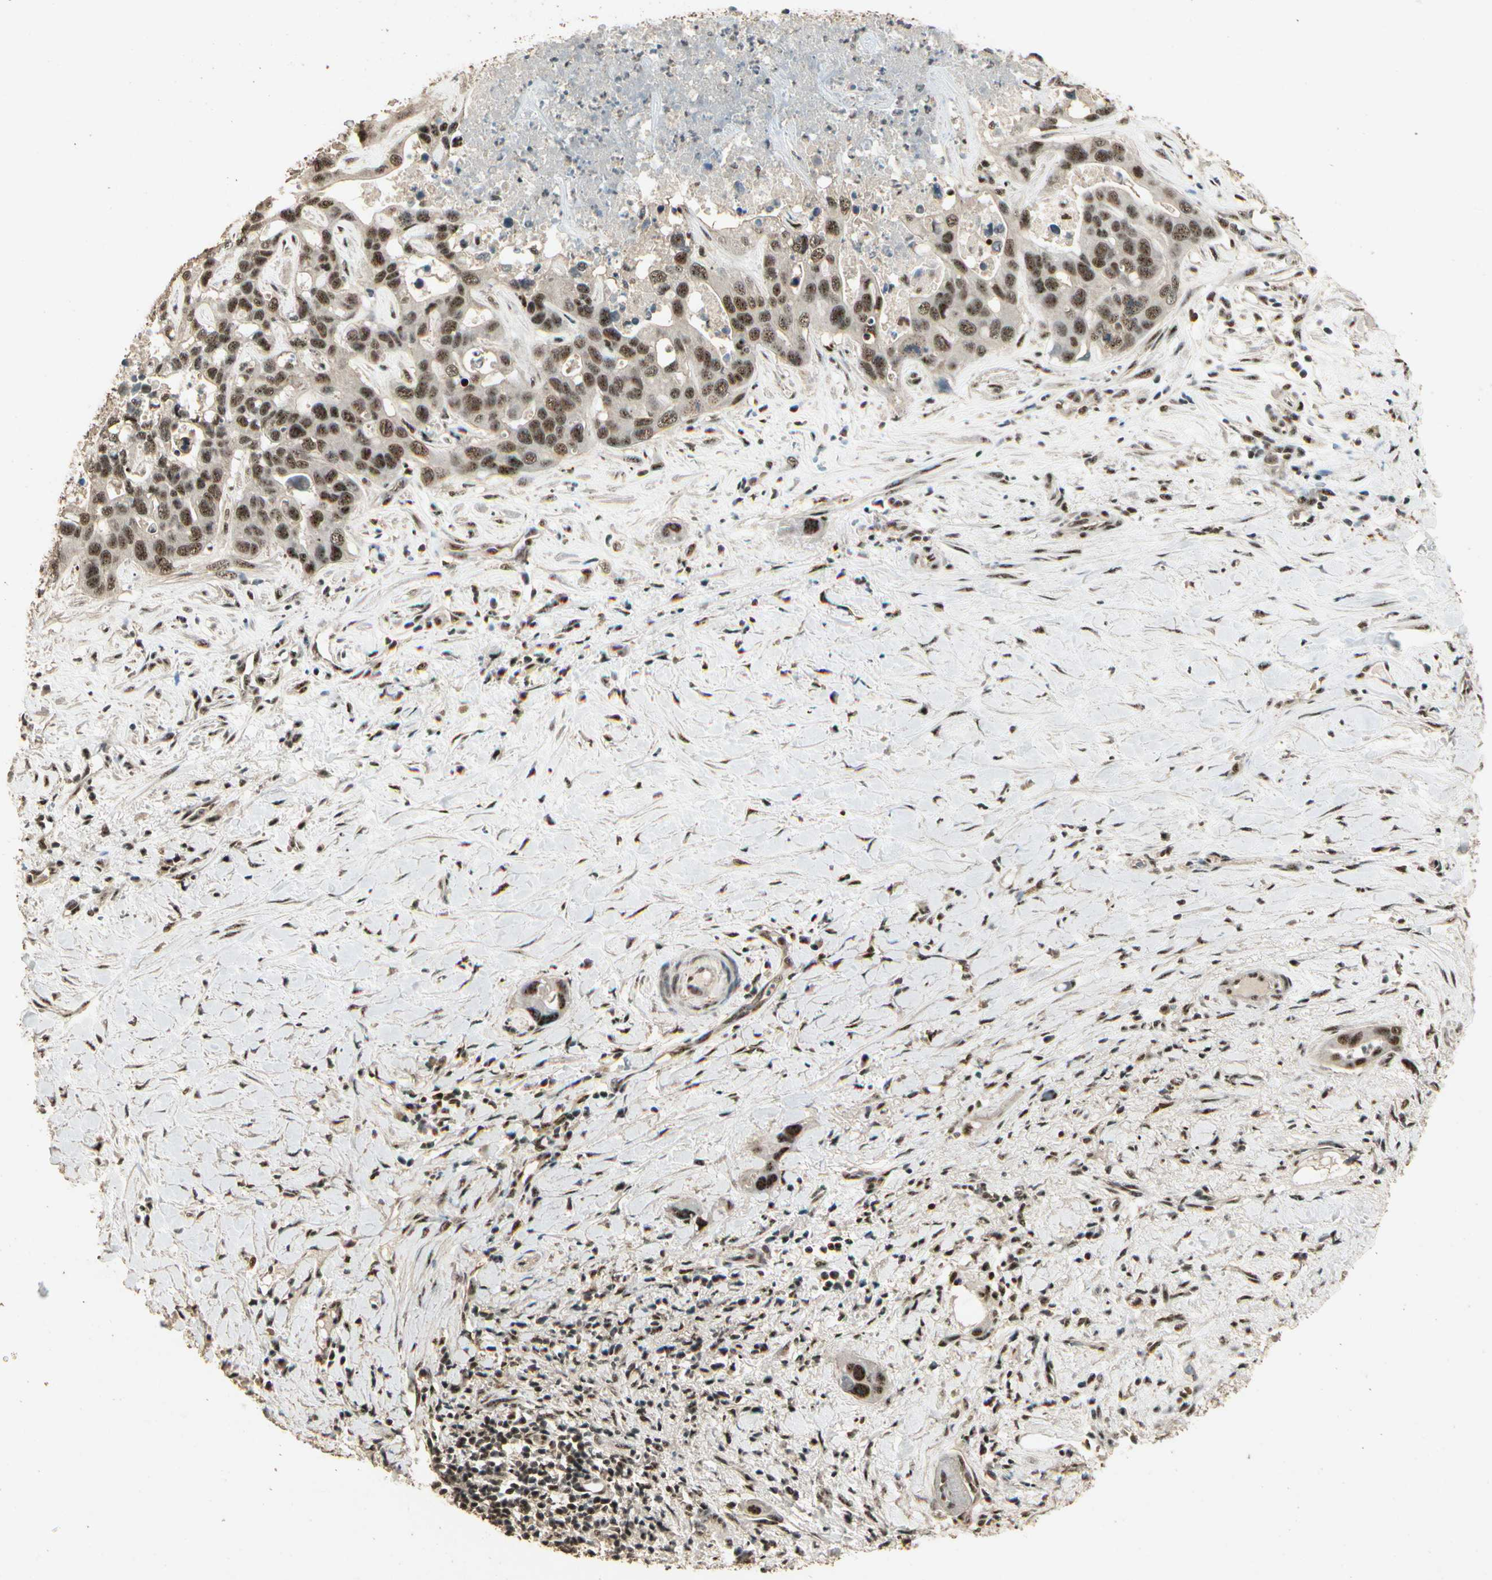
{"staining": {"intensity": "moderate", "quantity": ">75%", "location": "nuclear"}, "tissue": "liver cancer", "cell_type": "Tumor cells", "image_type": "cancer", "snomed": [{"axis": "morphology", "description": "Cholangiocarcinoma"}, {"axis": "topography", "description": "Liver"}], "caption": "DAB (3,3'-diaminobenzidine) immunohistochemical staining of human cholangiocarcinoma (liver) shows moderate nuclear protein staining in approximately >75% of tumor cells. Using DAB (brown) and hematoxylin (blue) stains, captured at high magnification using brightfield microscopy.", "gene": "RBM25", "patient": {"sex": "female", "age": 65}}